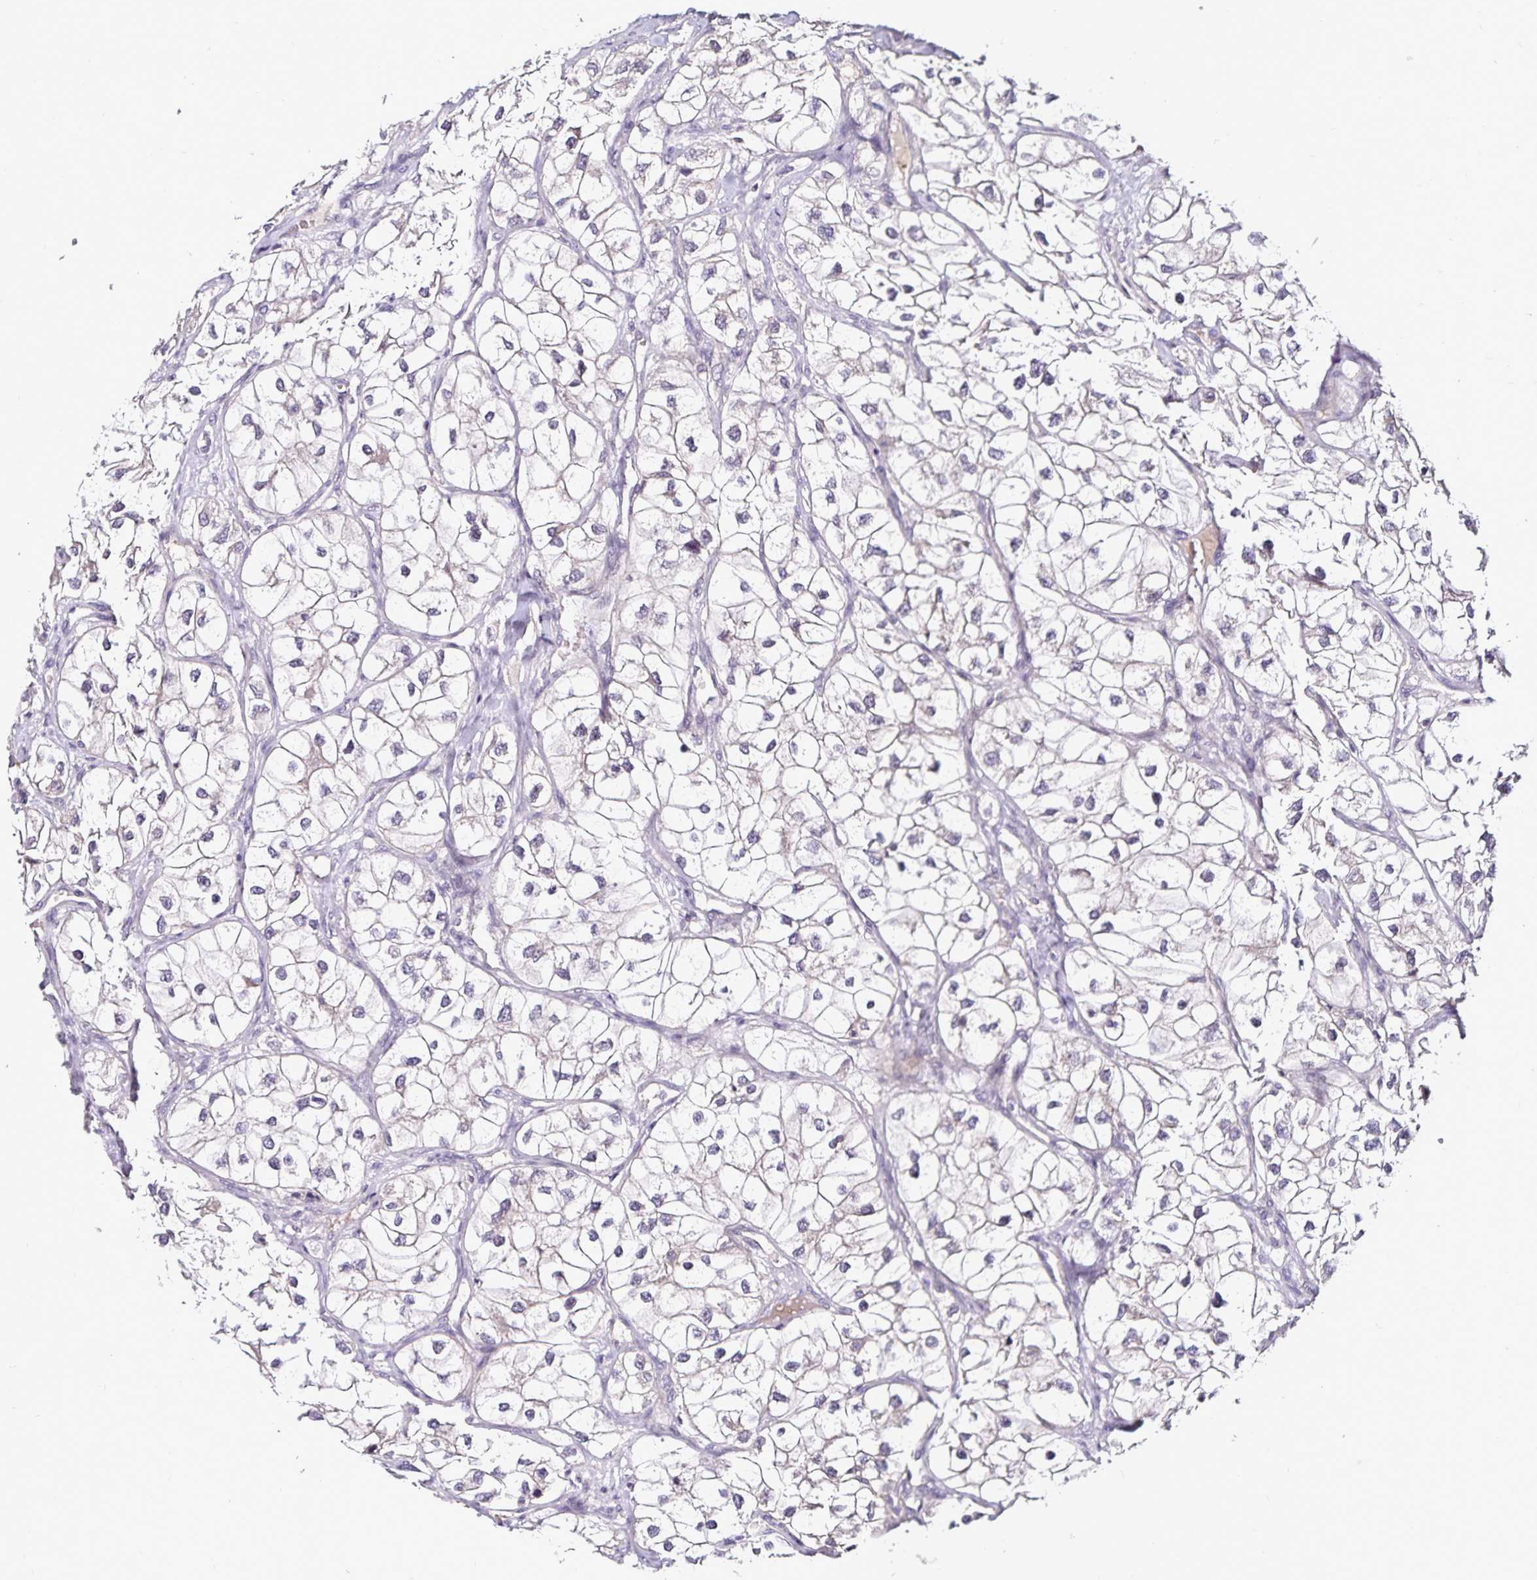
{"staining": {"intensity": "negative", "quantity": "none", "location": "none"}, "tissue": "renal cancer", "cell_type": "Tumor cells", "image_type": "cancer", "snomed": [{"axis": "morphology", "description": "Adenocarcinoma, NOS"}, {"axis": "topography", "description": "Kidney"}], "caption": "A high-resolution photomicrograph shows immunohistochemistry staining of renal cancer, which demonstrates no significant staining in tumor cells.", "gene": "ACSL5", "patient": {"sex": "male", "age": 59}}